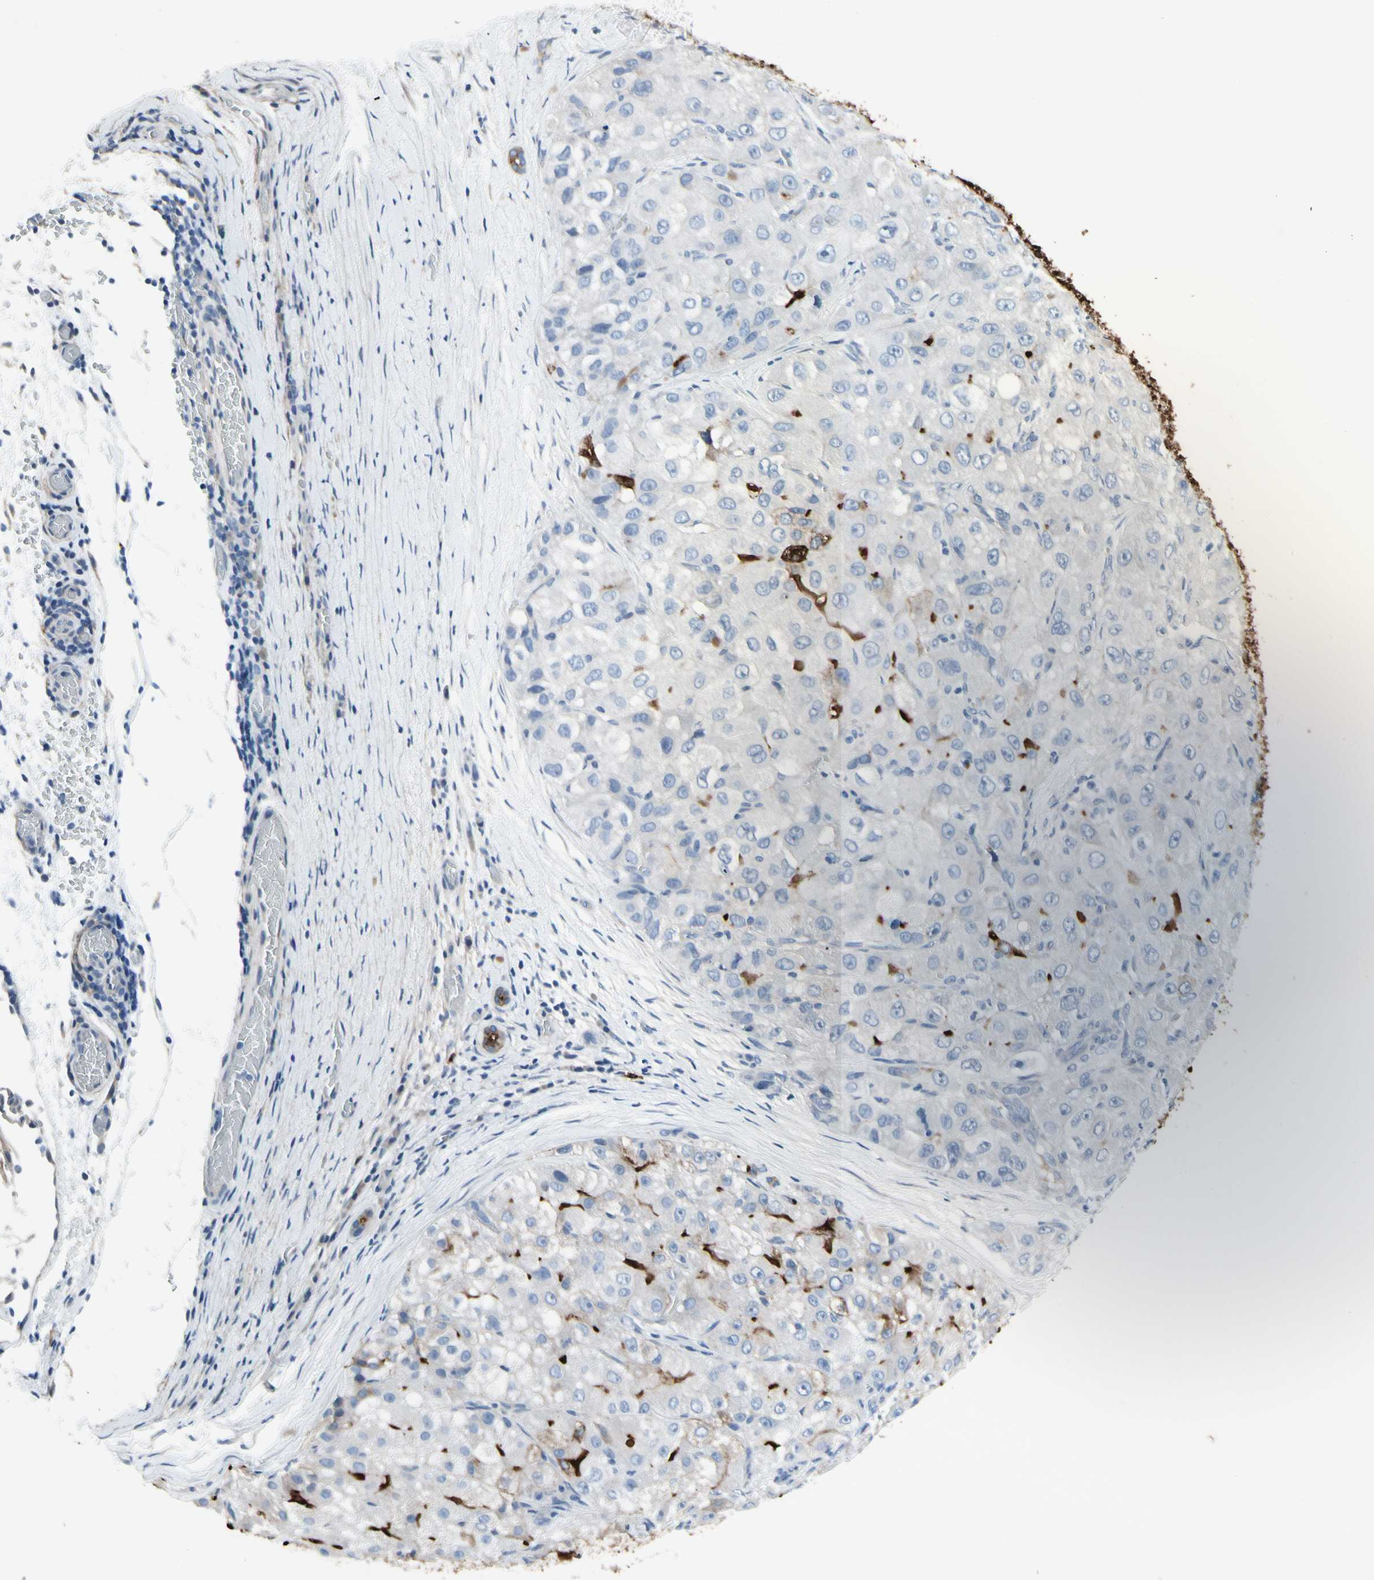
{"staining": {"intensity": "strong", "quantity": "<25%", "location": "cytoplasmic/membranous"}, "tissue": "liver cancer", "cell_type": "Tumor cells", "image_type": "cancer", "snomed": [{"axis": "morphology", "description": "Carcinoma, Hepatocellular, NOS"}, {"axis": "topography", "description": "Liver"}], "caption": "Human liver cancer (hepatocellular carcinoma) stained with a brown dye displays strong cytoplasmic/membranous positive staining in about <25% of tumor cells.", "gene": "PIGR", "patient": {"sex": "male", "age": 80}}